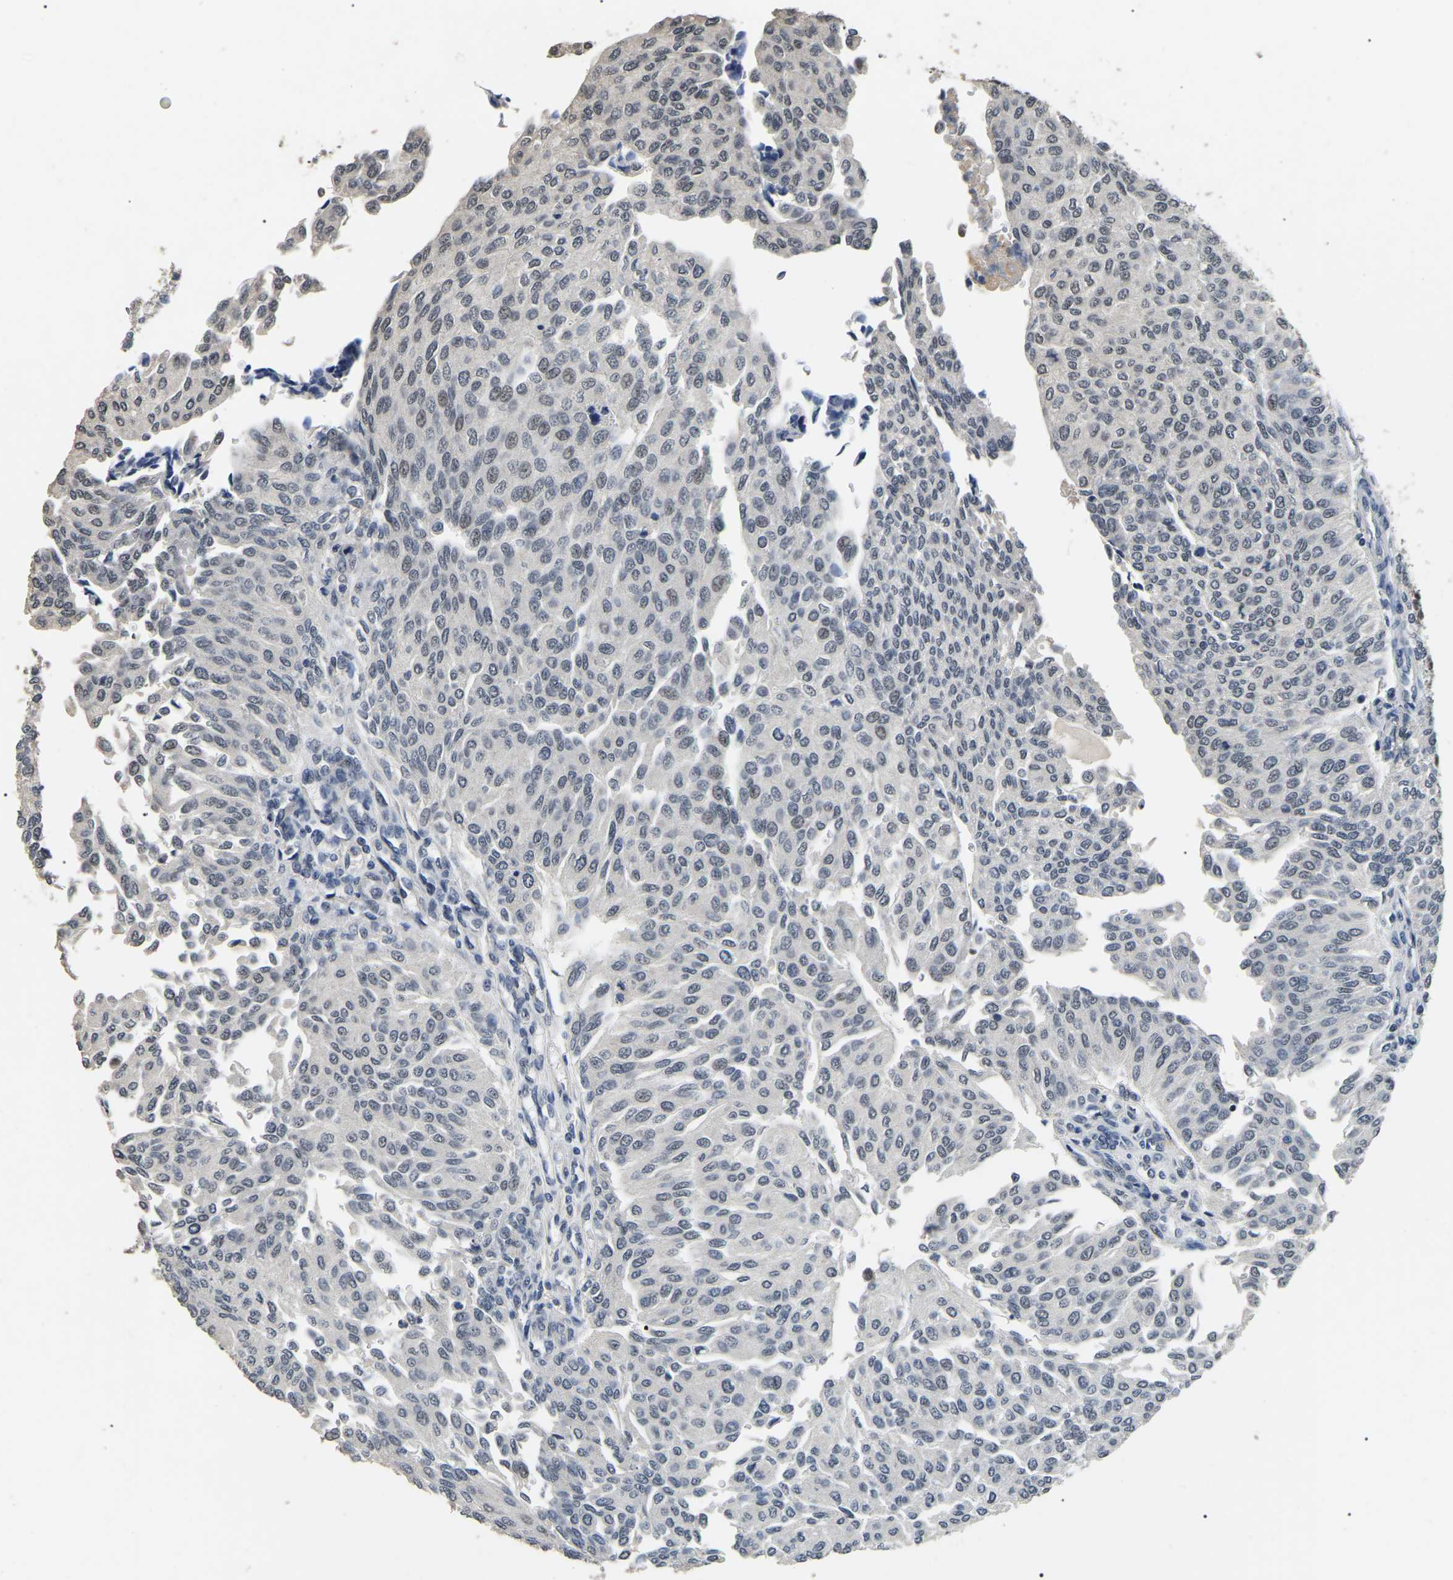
{"staining": {"intensity": "negative", "quantity": "none", "location": "none"}, "tissue": "urothelial cancer", "cell_type": "Tumor cells", "image_type": "cancer", "snomed": [{"axis": "morphology", "description": "Urothelial carcinoma, Low grade"}, {"axis": "topography", "description": "Urinary bladder"}], "caption": "This is an IHC photomicrograph of human urothelial cancer. There is no positivity in tumor cells.", "gene": "PPM1E", "patient": {"sex": "female", "age": 79}}